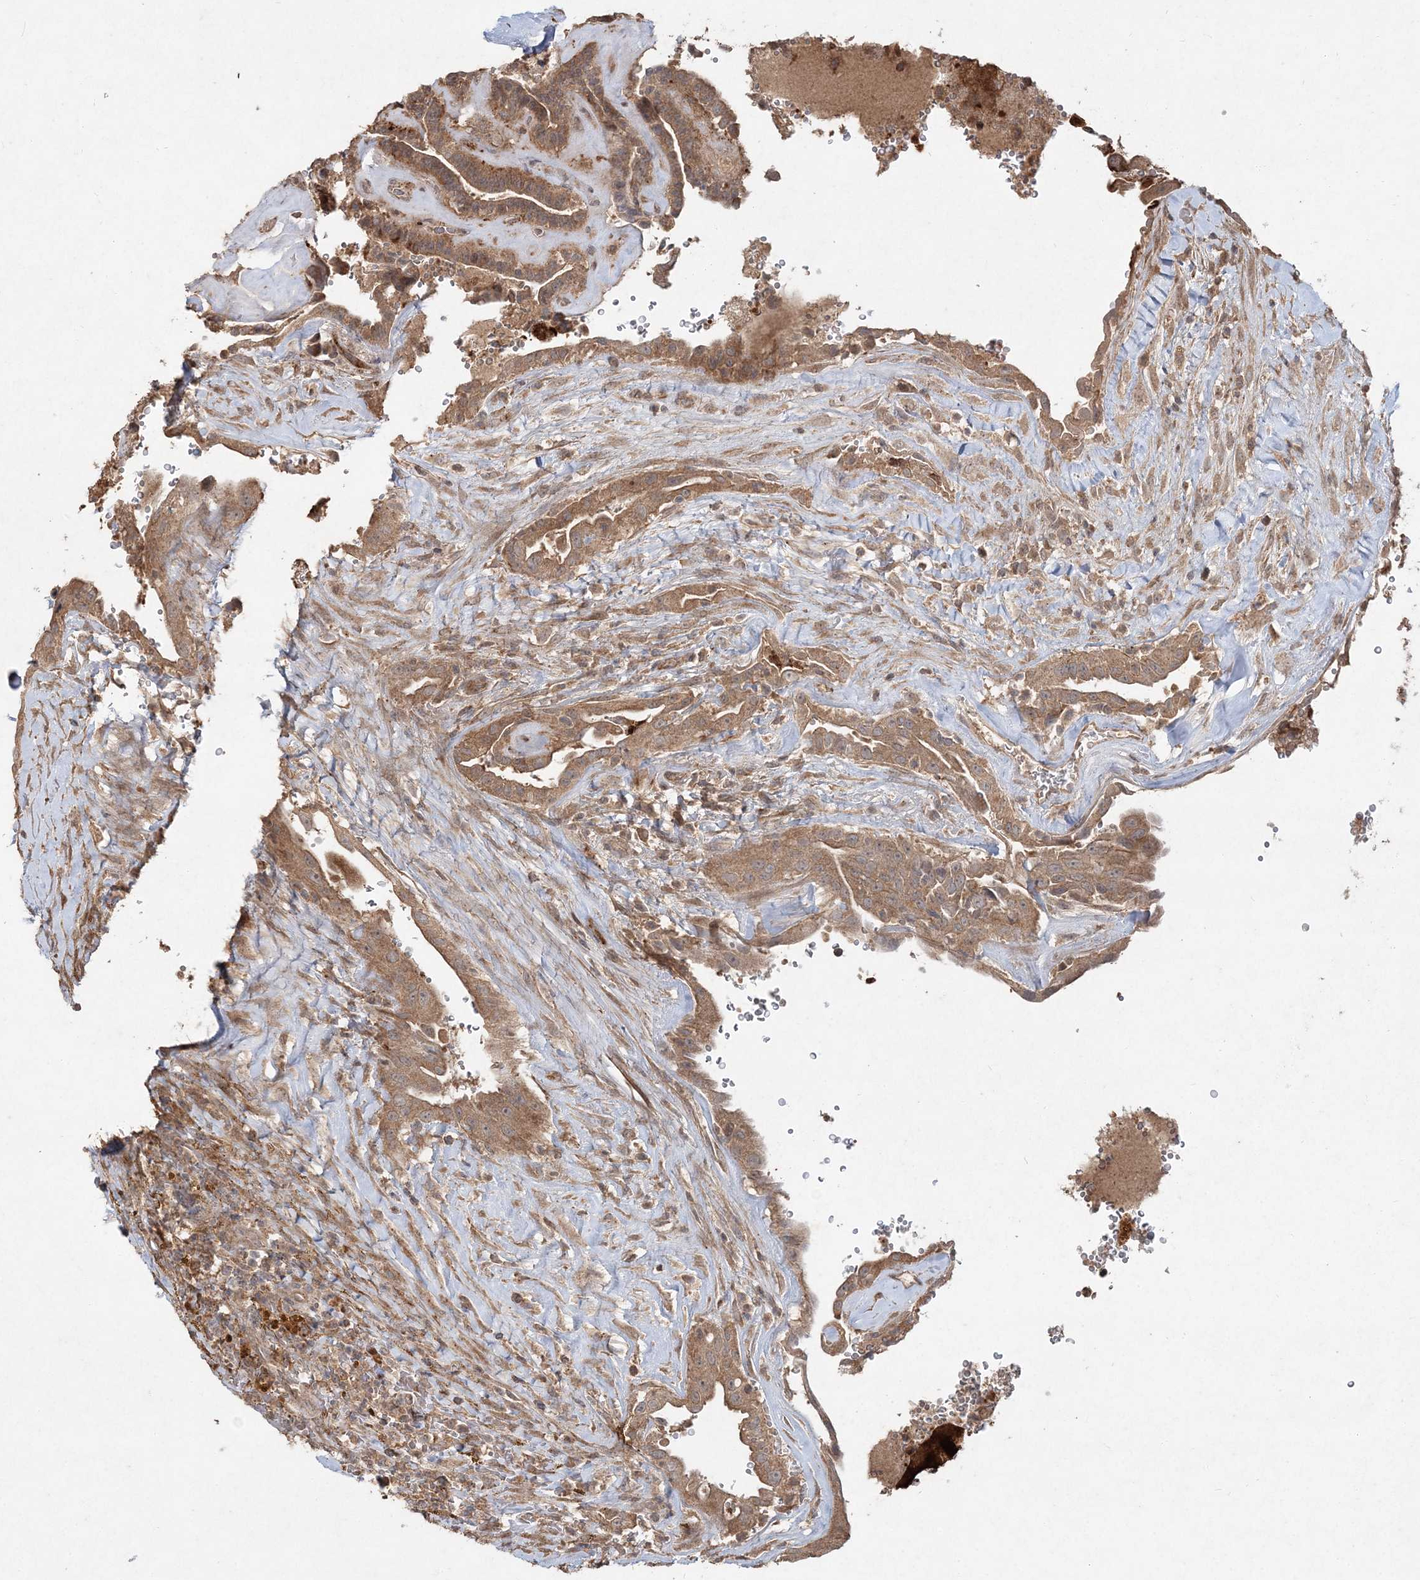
{"staining": {"intensity": "moderate", "quantity": ">75%", "location": "cytoplasmic/membranous"}, "tissue": "thyroid cancer", "cell_type": "Tumor cells", "image_type": "cancer", "snomed": [{"axis": "morphology", "description": "Papillary adenocarcinoma, NOS"}, {"axis": "topography", "description": "Thyroid gland"}], "caption": "Thyroid cancer stained with a protein marker reveals moderate staining in tumor cells.", "gene": "SPRY1", "patient": {"sex": "male", "age": 77}}